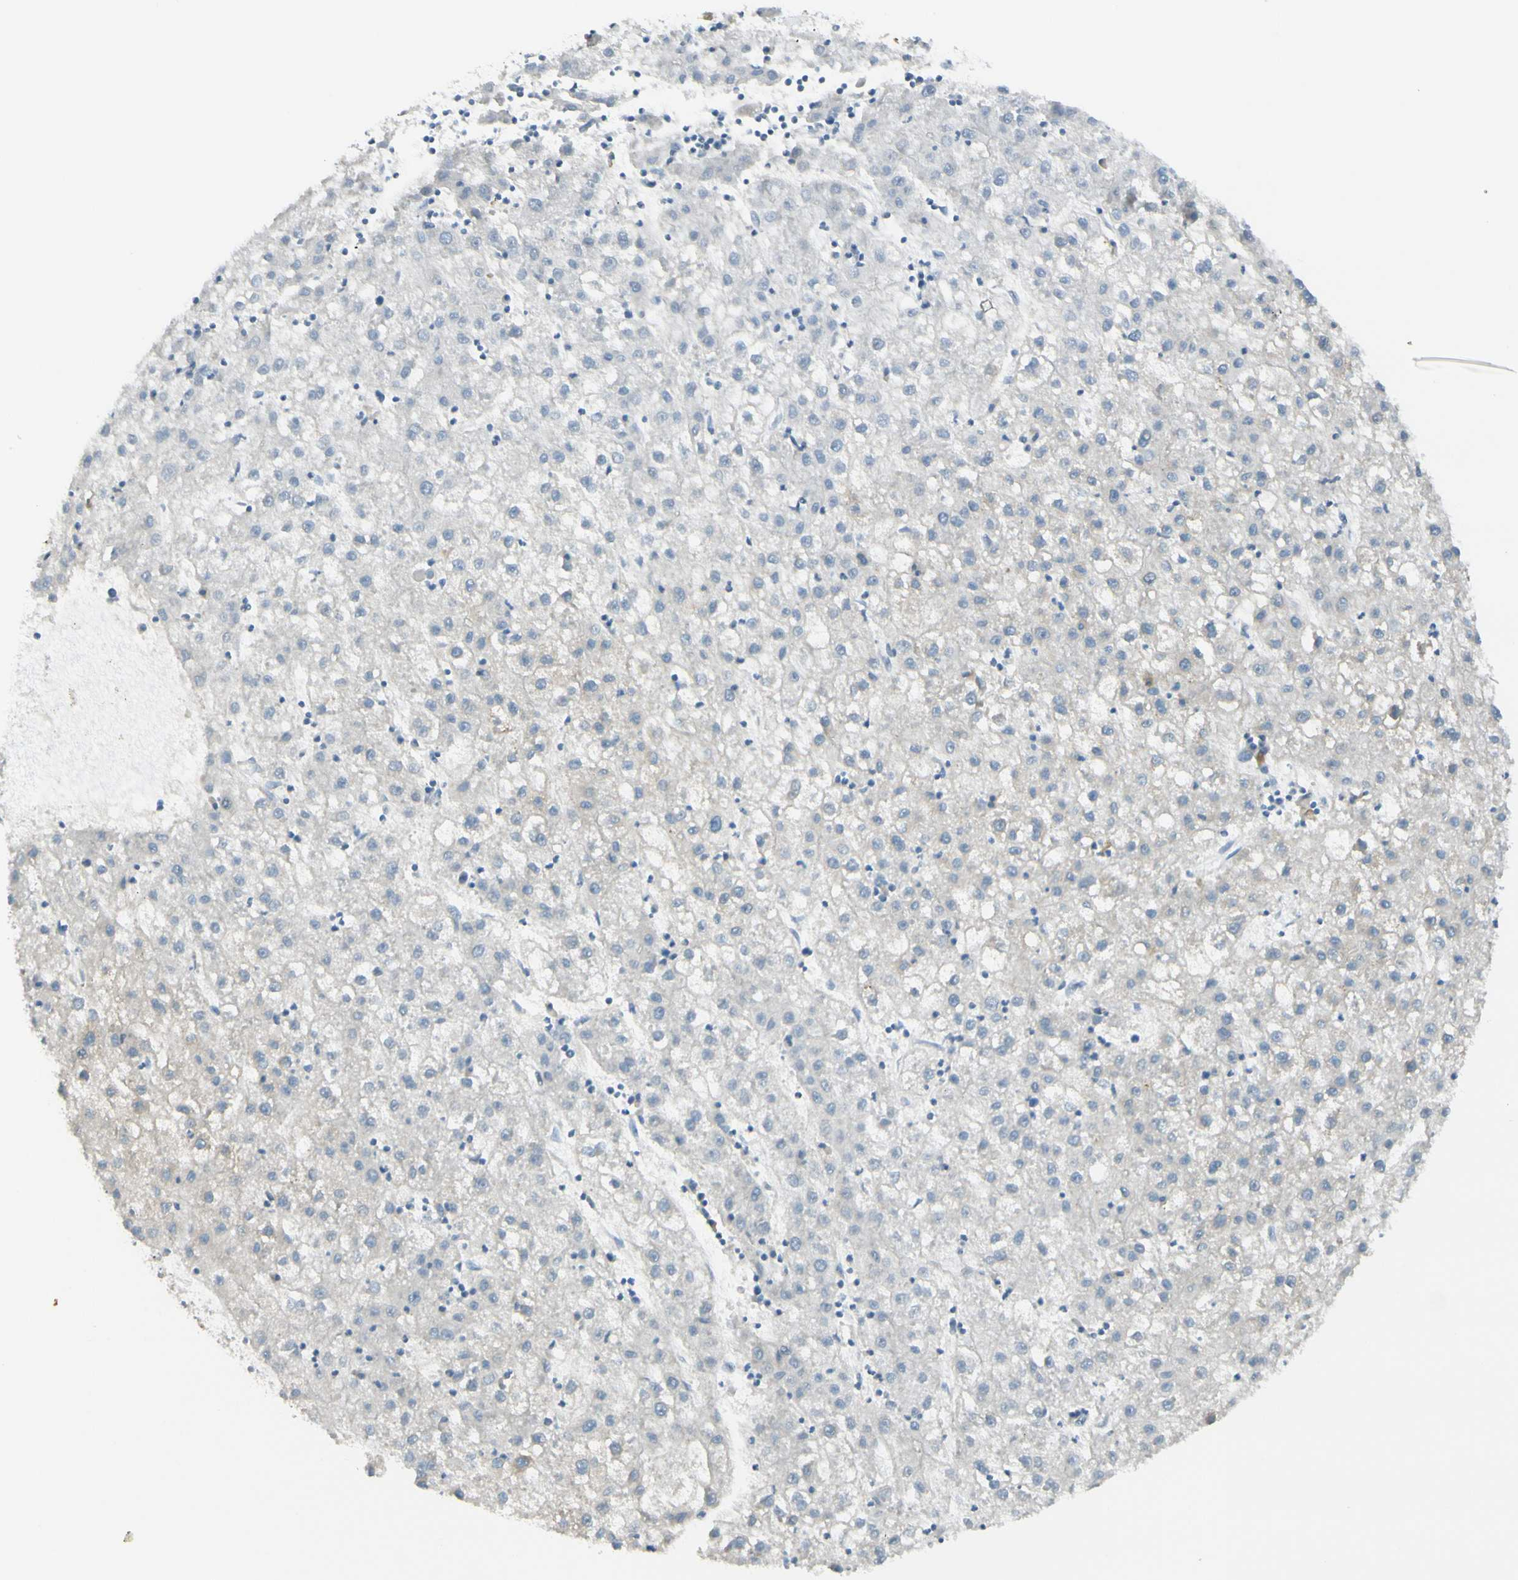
{"staining": {"intensity": "negative", "quantity": "none", "location": "none"}, "tissue": "liver cancer", "cell_type": "Tumor cells", "image_type": "cancer", "snomed": [{"axis": "morphology", "description": "Carcinoma, Hepatocellular, NOS"}, {"axis": "topography", "description": "Liver"}], "caption": "A photomicrograph of human liver hepatocellular carcinoma is negative for staining in tumor cells.", "gene": "GALNT5", "patient": {"sex": "male", "age": 72}}